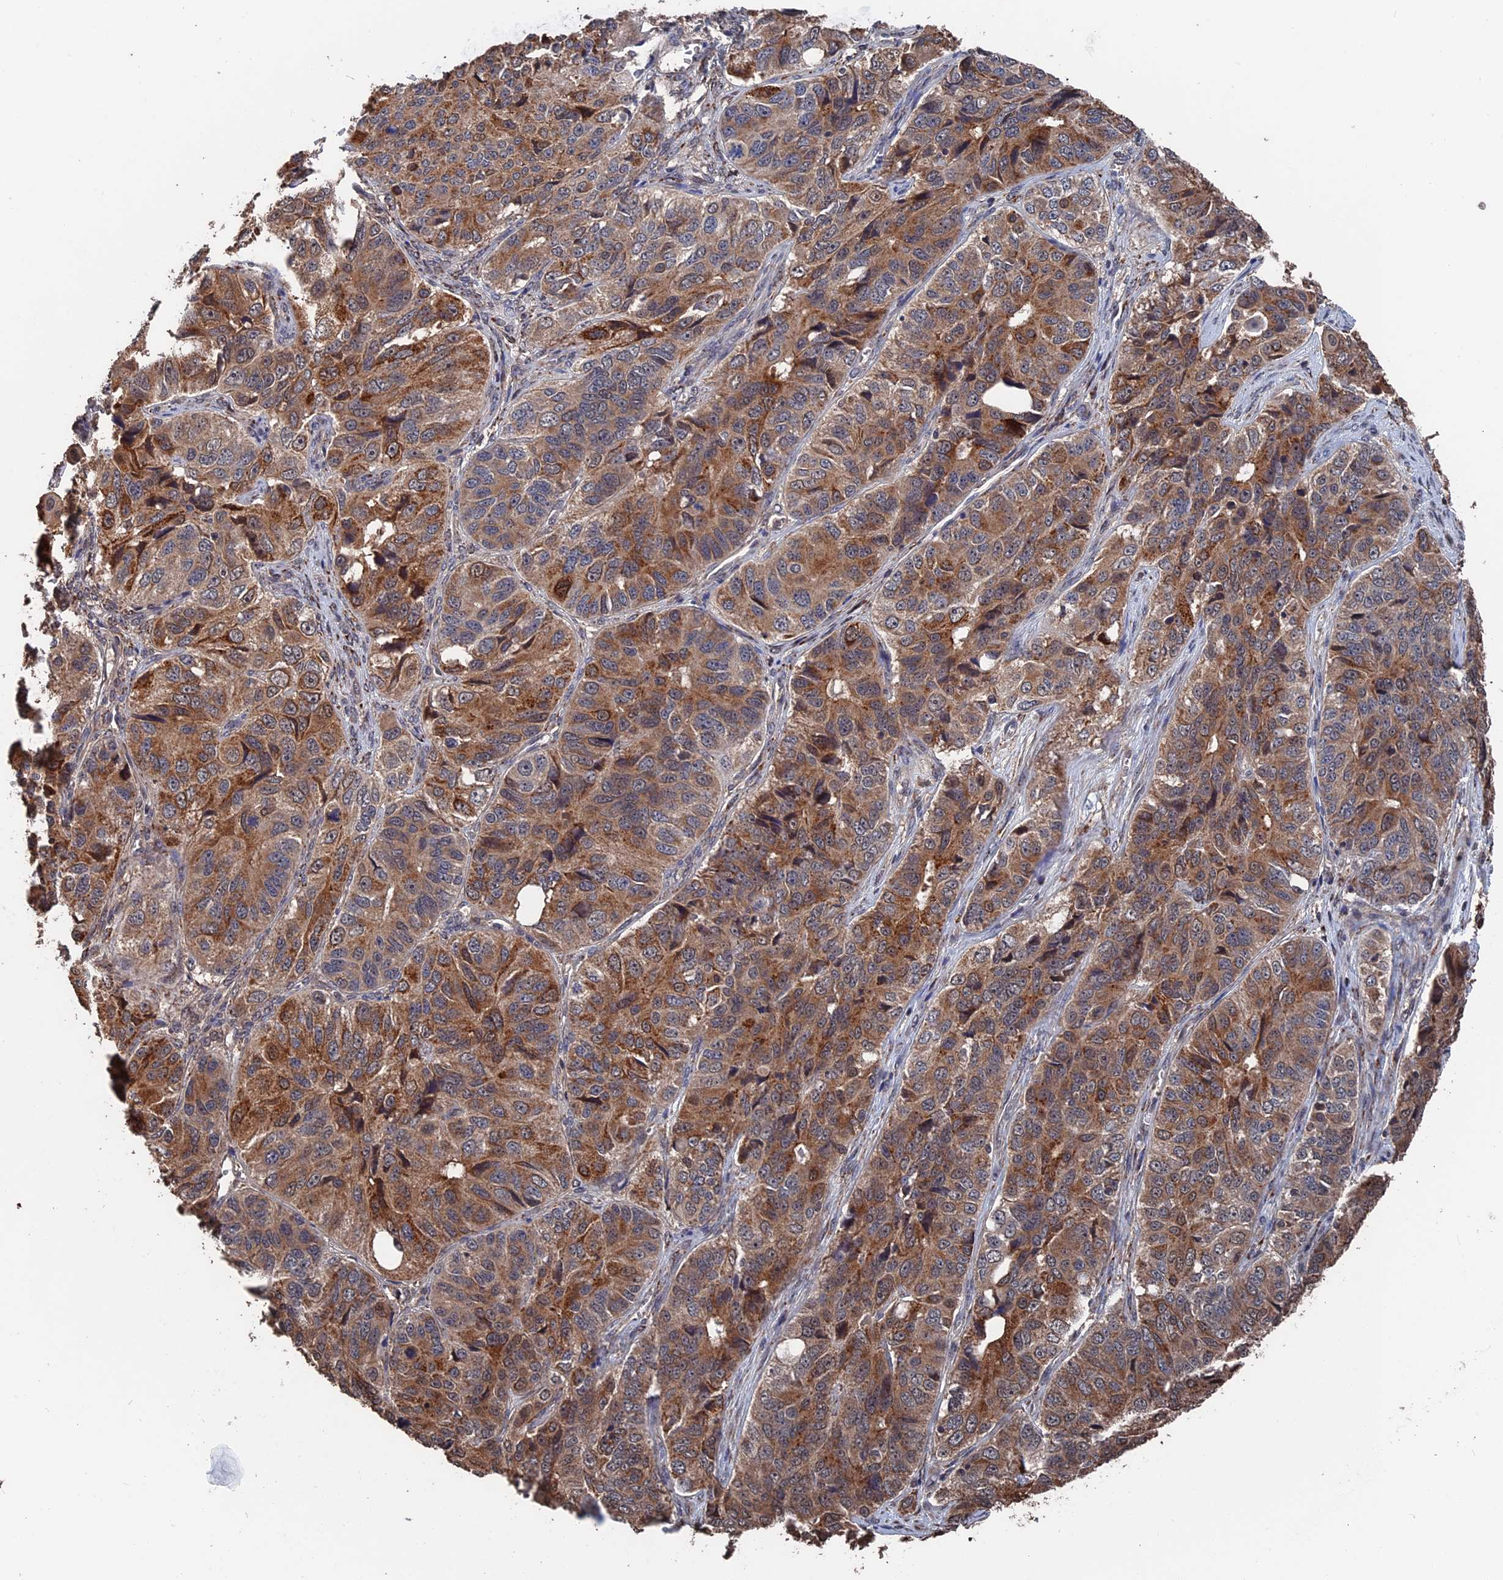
{"staining": {"intensity": "moderate", "quantity": ">75%", "location": "cytoplasmic/membranous,nuclear"}, "tissue": "ovarian cancer", "cell_type": "Tumor cells", "image_type": "cancer", "snomed": [{"axis": "morphology", "description": "Carcinoma, endometroid"}, {"axis": "topography", "description": "Ovary"}], "caption": "Ovarian endometroid carcinoma stained with DAB IHC demonstrates medium levels of moderate cytoplasmic/membranous and nuclear staining in about >75% of tumor cells. The protein is shown in brown color, while the nuclei are stained blue.", "gene": "PDE12", "patient": {"sex": "female", "age": 51}}